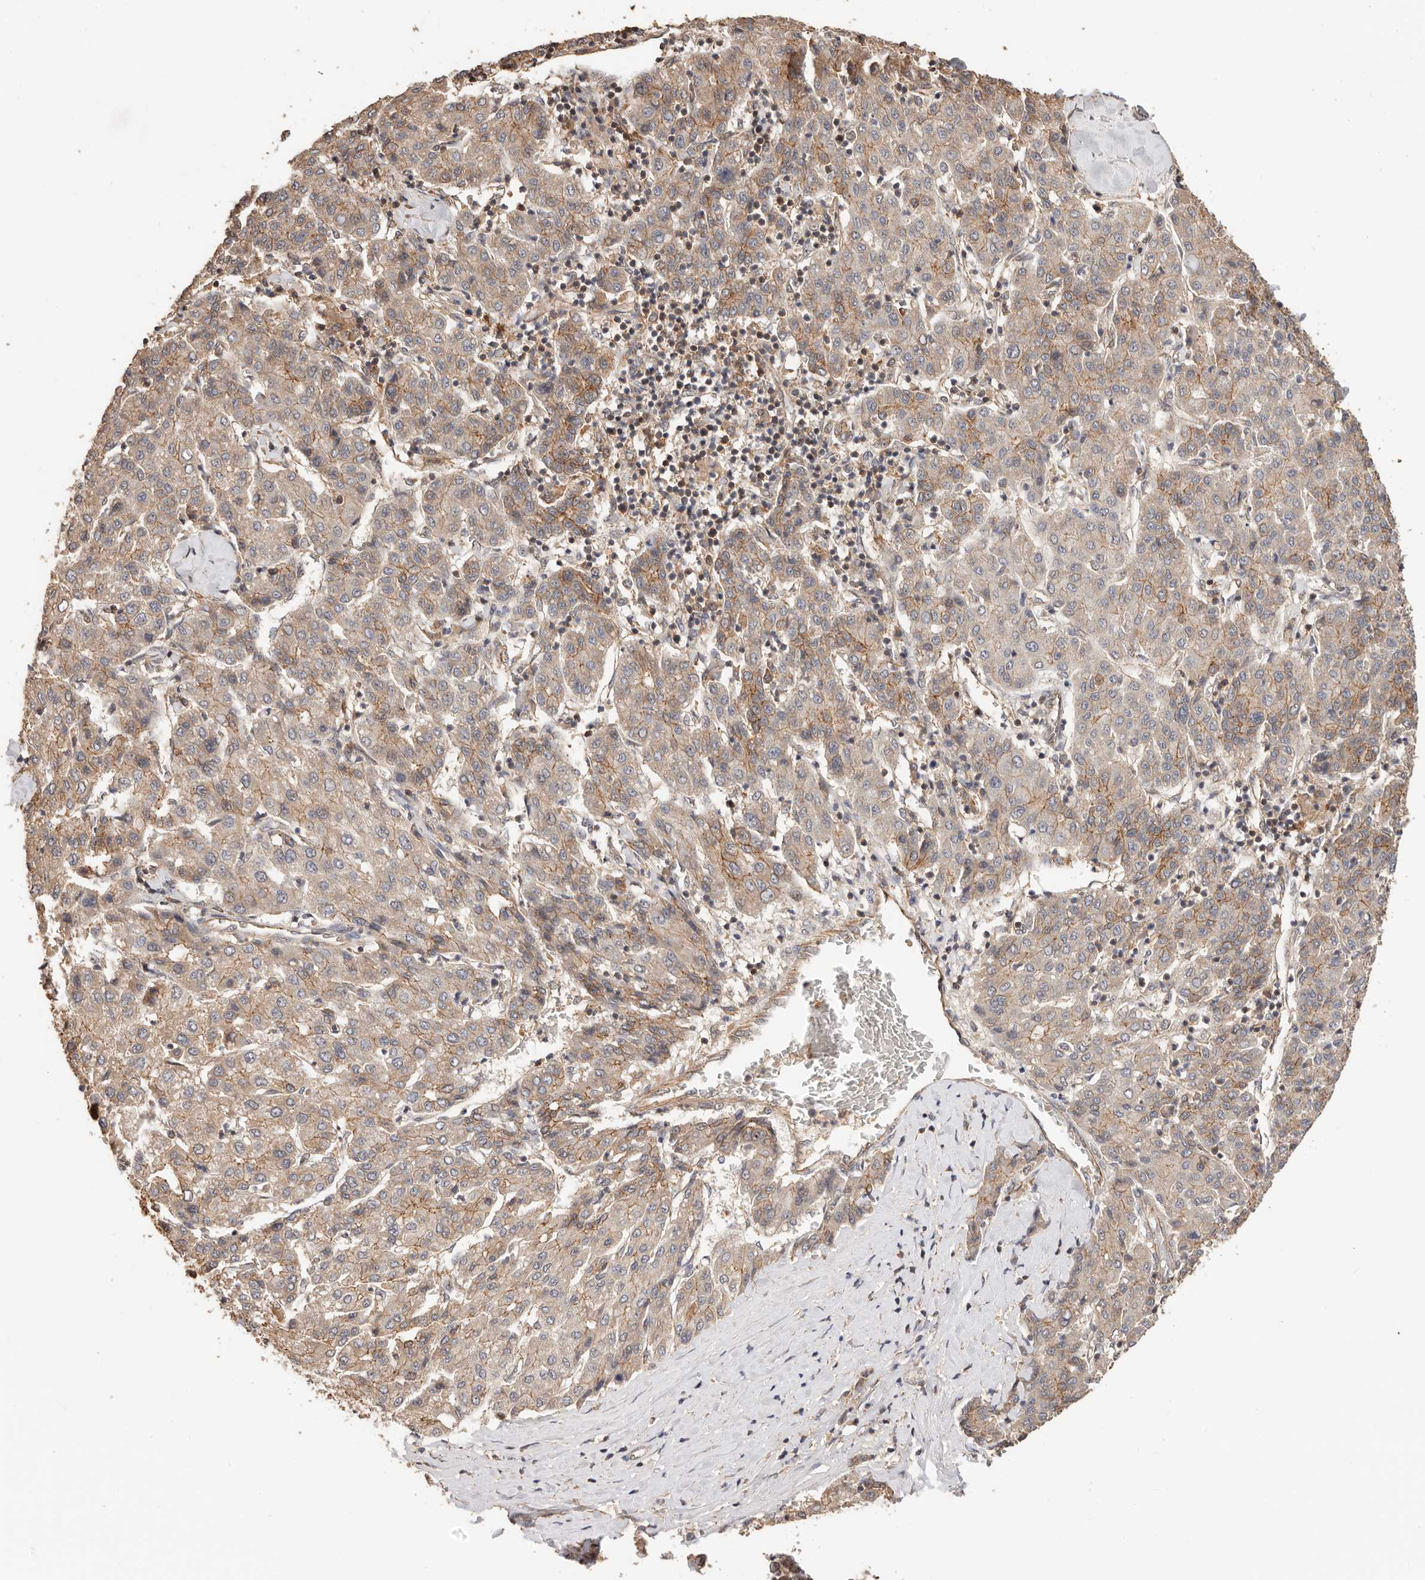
{"staining": {"intensity": "moderate", "quantity": "25%-75%", "location": "cytoplasmic/membranous"}, "tissue": "liver cancer", "cell_type": "Tumor cells", "image_type": "cancer", "snomed": [{"axis": "morphology", "description": "Carcinoma, Hepatocellular, NOS"}, {"axis": "topography", "description": "Liver"}], "caption": "There is medium levels of moderate cytoplasmic/membranous positivity in tumor cells of hepatocellular carcinoma (liver), as demonstrated by immunohistochemical staining (brown color).", "gene": "AFDN", "patient": {"sex": "male", "age": 65}}